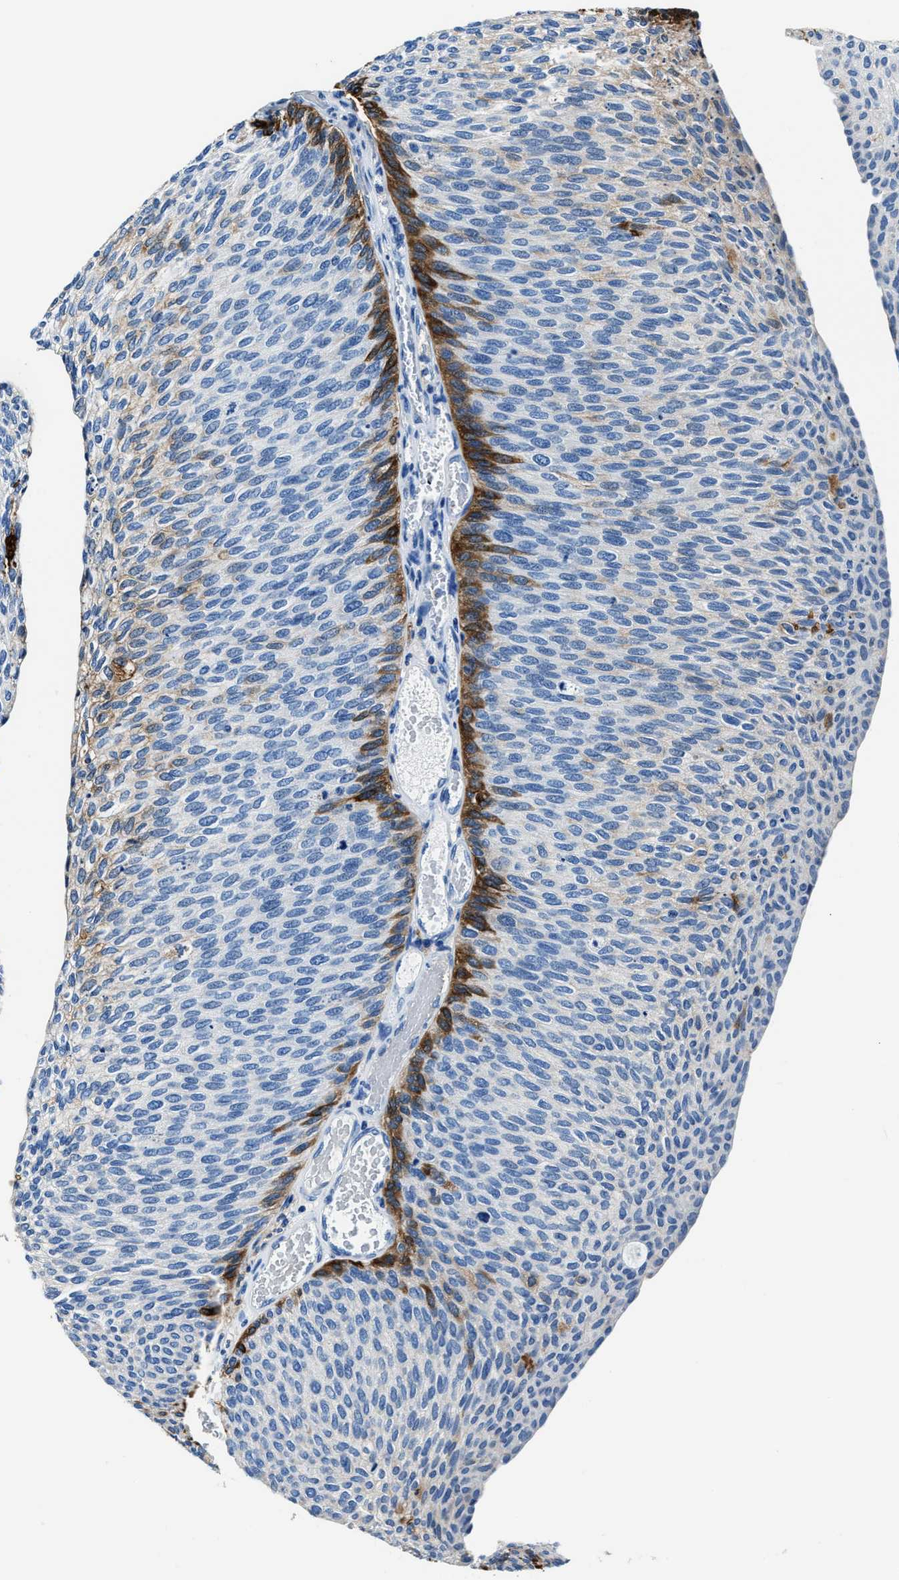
{"staining": {"intensity": "moderate", "quantity": "<25%", "location": "cytoplasmic/membranous"}, "tissue": "urothelial cancer", "cell_type": "Tumor cells", "image_type": "cancer", "snomed": [{"axis": "morphology", "description": "Urothelial carcinoma, Low grade"}, {"axis": "topography", "description": "Urinary bladder"}], "caption": "Protein staining of urothelial cancer tissue exhibits moderate cytoplasmic/membranous positivity in about <25% of tumor cells.", "gene": "FTL", "patient": {"sex": "female", "age": 79}}